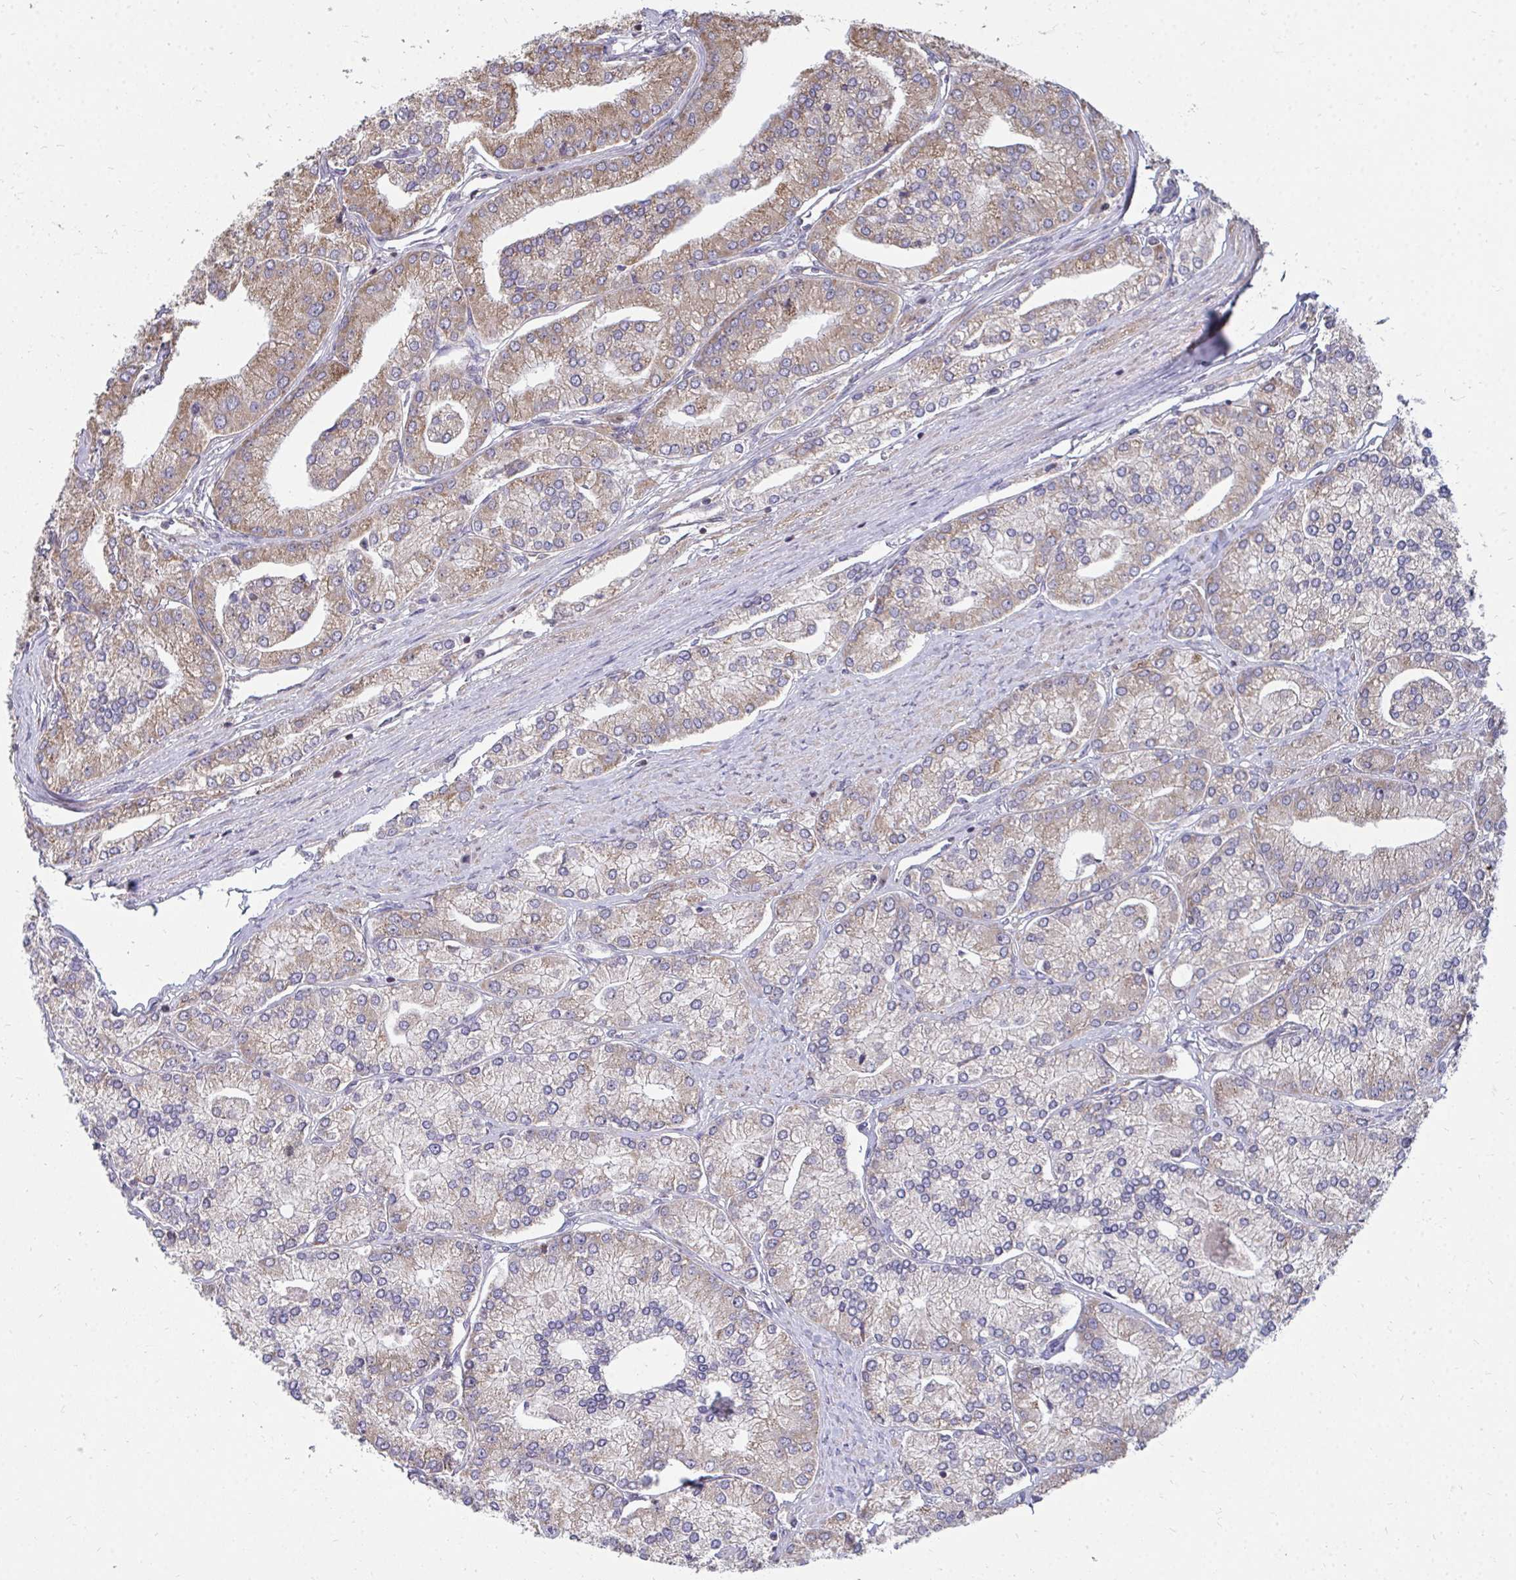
{"staining": {"intensity": "moderate", "quantity": ">75%", "location": "cytoplasmic/membranous"}, "tissue": "prostate cancer", "cell_type": "Tumor cells", "image_type": "cancer", "snomed": [{"axis": "morphology", "description": "Adenocarcinoma, High grade"}, {"axis": "topography", "description": "Prostate"}], "caption": "Immunohistochemistry (IHC) histopathology image of neoplastic tissue: prostate cancer stained using IHC displays medium levels of moderate protein expression localized specifically in the cytoplasmic/membranous of tumor cells, appearing as a cytoplasmic/membranous brown color.", "gene": "DNAJA2", "patient": {"sex": "male", "age": 61}}